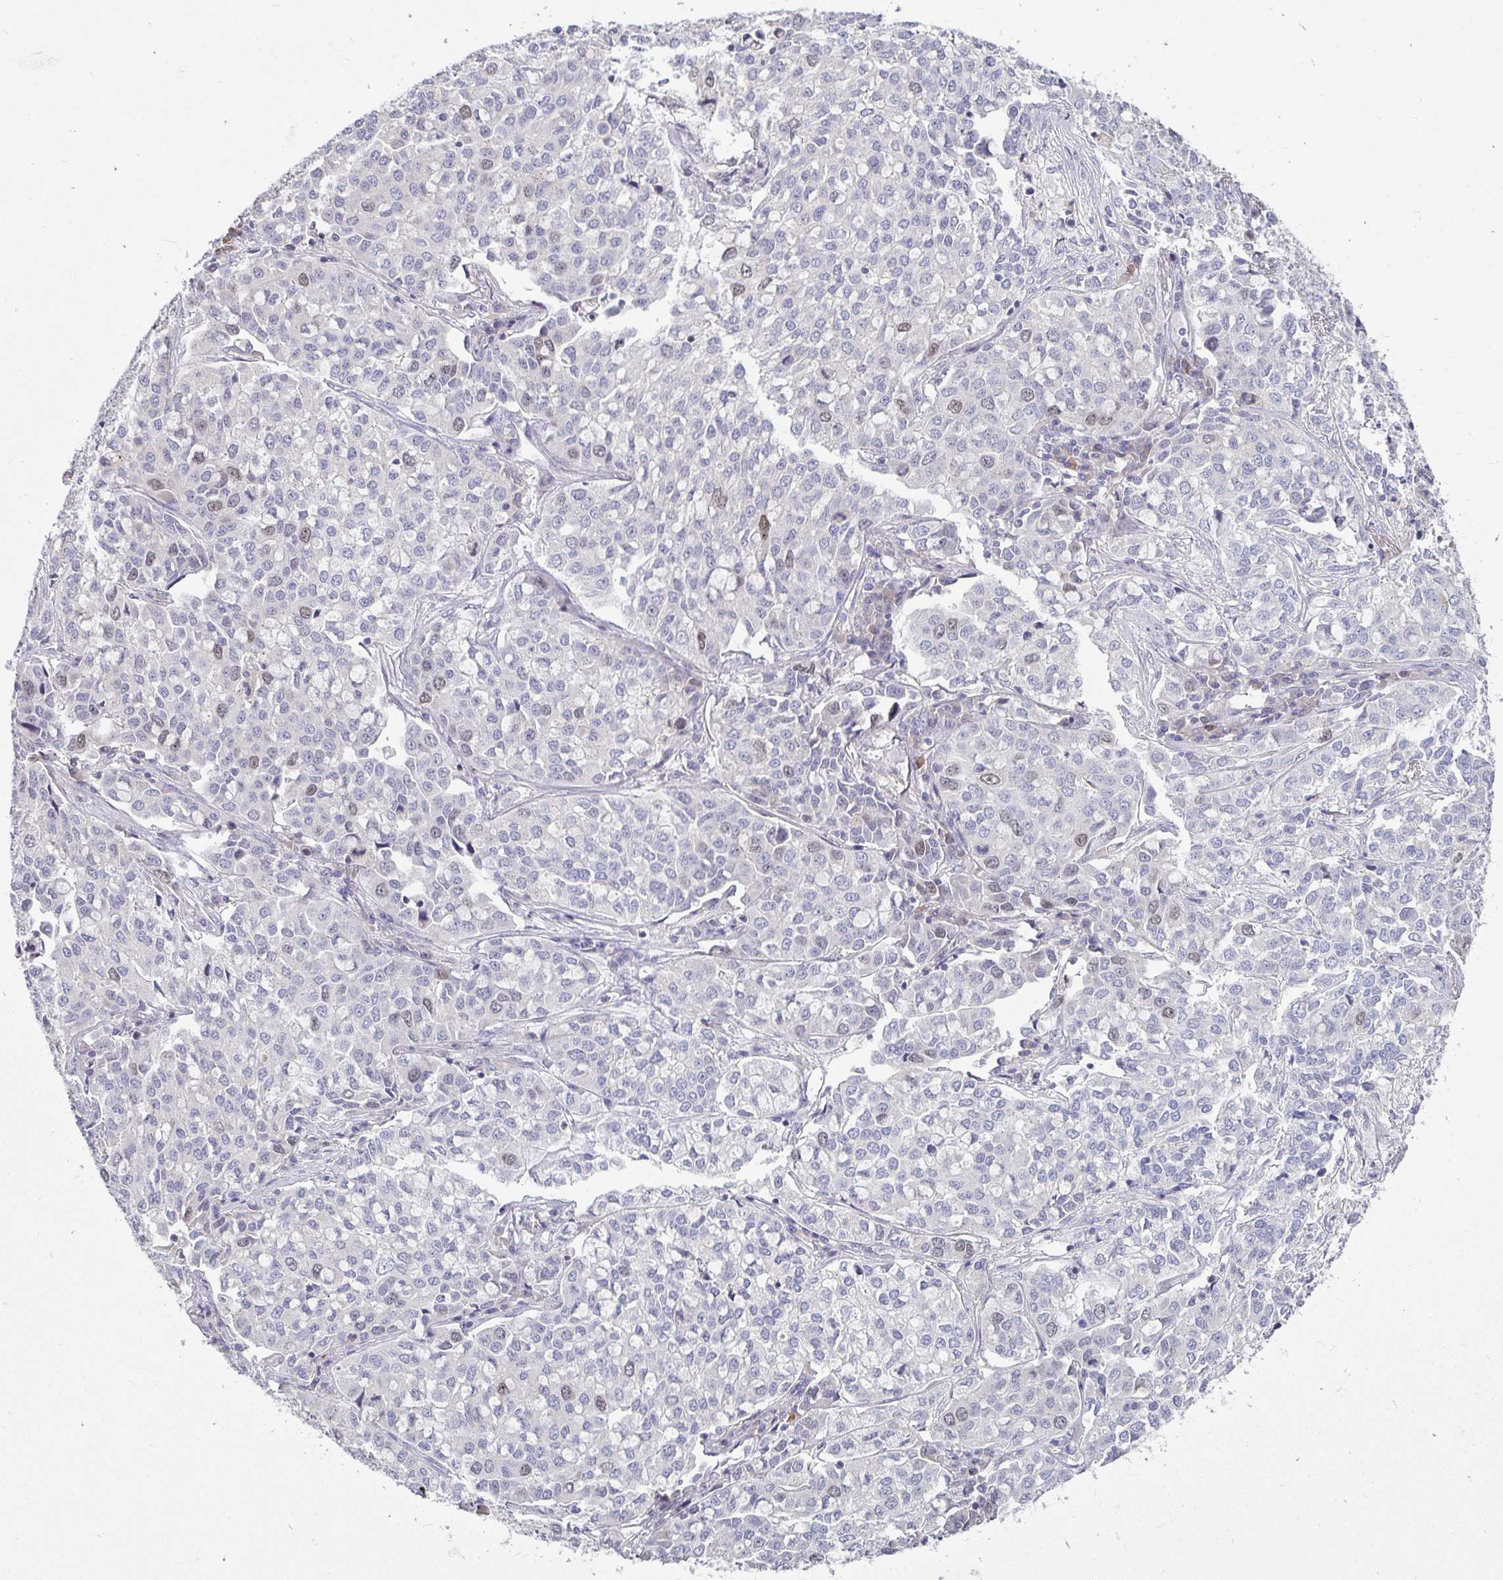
{"staining": {"intensity": "weak", "quantity": "<25%", "location": "nuclear"}, "tissue": "lung cancer", "cell_type": "Tumor cells", "image_type": "cancer", "snomed": [{"axis": "morphology", "description": "Adenocarcinoma, NOS"}, {"axis": "morphology", "description": "Adenocarcinoma, metastatic, NOS"}, {"axis": "topography", "description": "Lymph node"}, {"axis": "topography", "description": "Lung"}], "caption": "This image is of lung cancer stained with IHC to label a protein in brown with the nuclei are counter-stained blue. There is no staining in tumor cells. (Brightfield microscopy of DAB immunohistochemistry at high magnification).", "gene": "ANLN", "patient": {"sex": "female", "age": 65}}